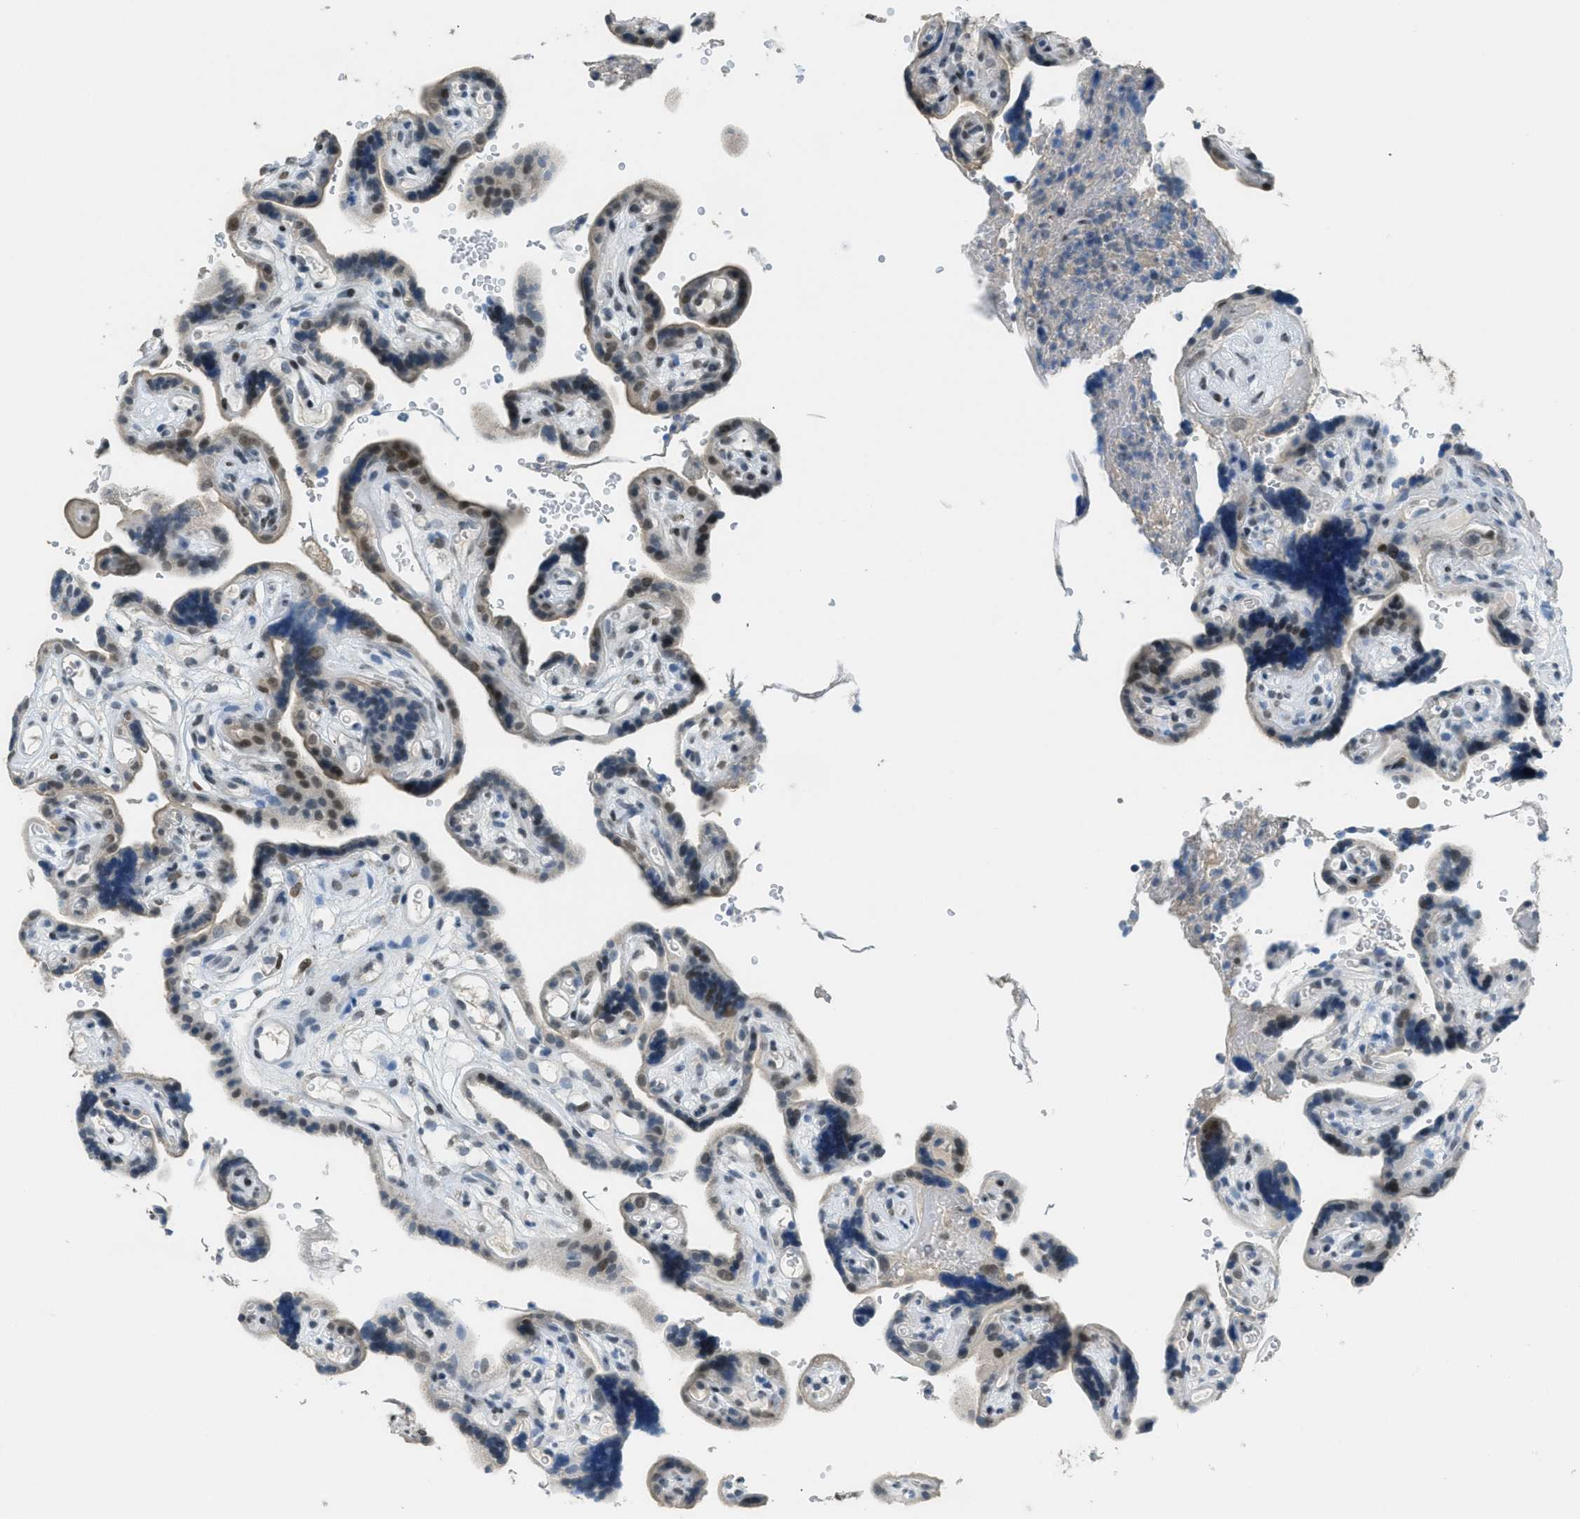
{"staining": {"intensity": "strong", "quantity": ">75%", "location": "nuclear"}, "tissue": "placenta", "cell_type": "Trophoblastic cells", "image_type": "normal", "snomed": [{"axis": "morphology", "description": "Normal tissue, NOS"}, {"axis": "topography", "description": "Placenta"}], "caption": "Placenta stained with DAB immunohistochemistry (IHC) displays high levels of strong nuclear expression in about >75% of trophoblastic cells.", "gene": "TTC13", "patient": {"sex": "female", "age": 30}}